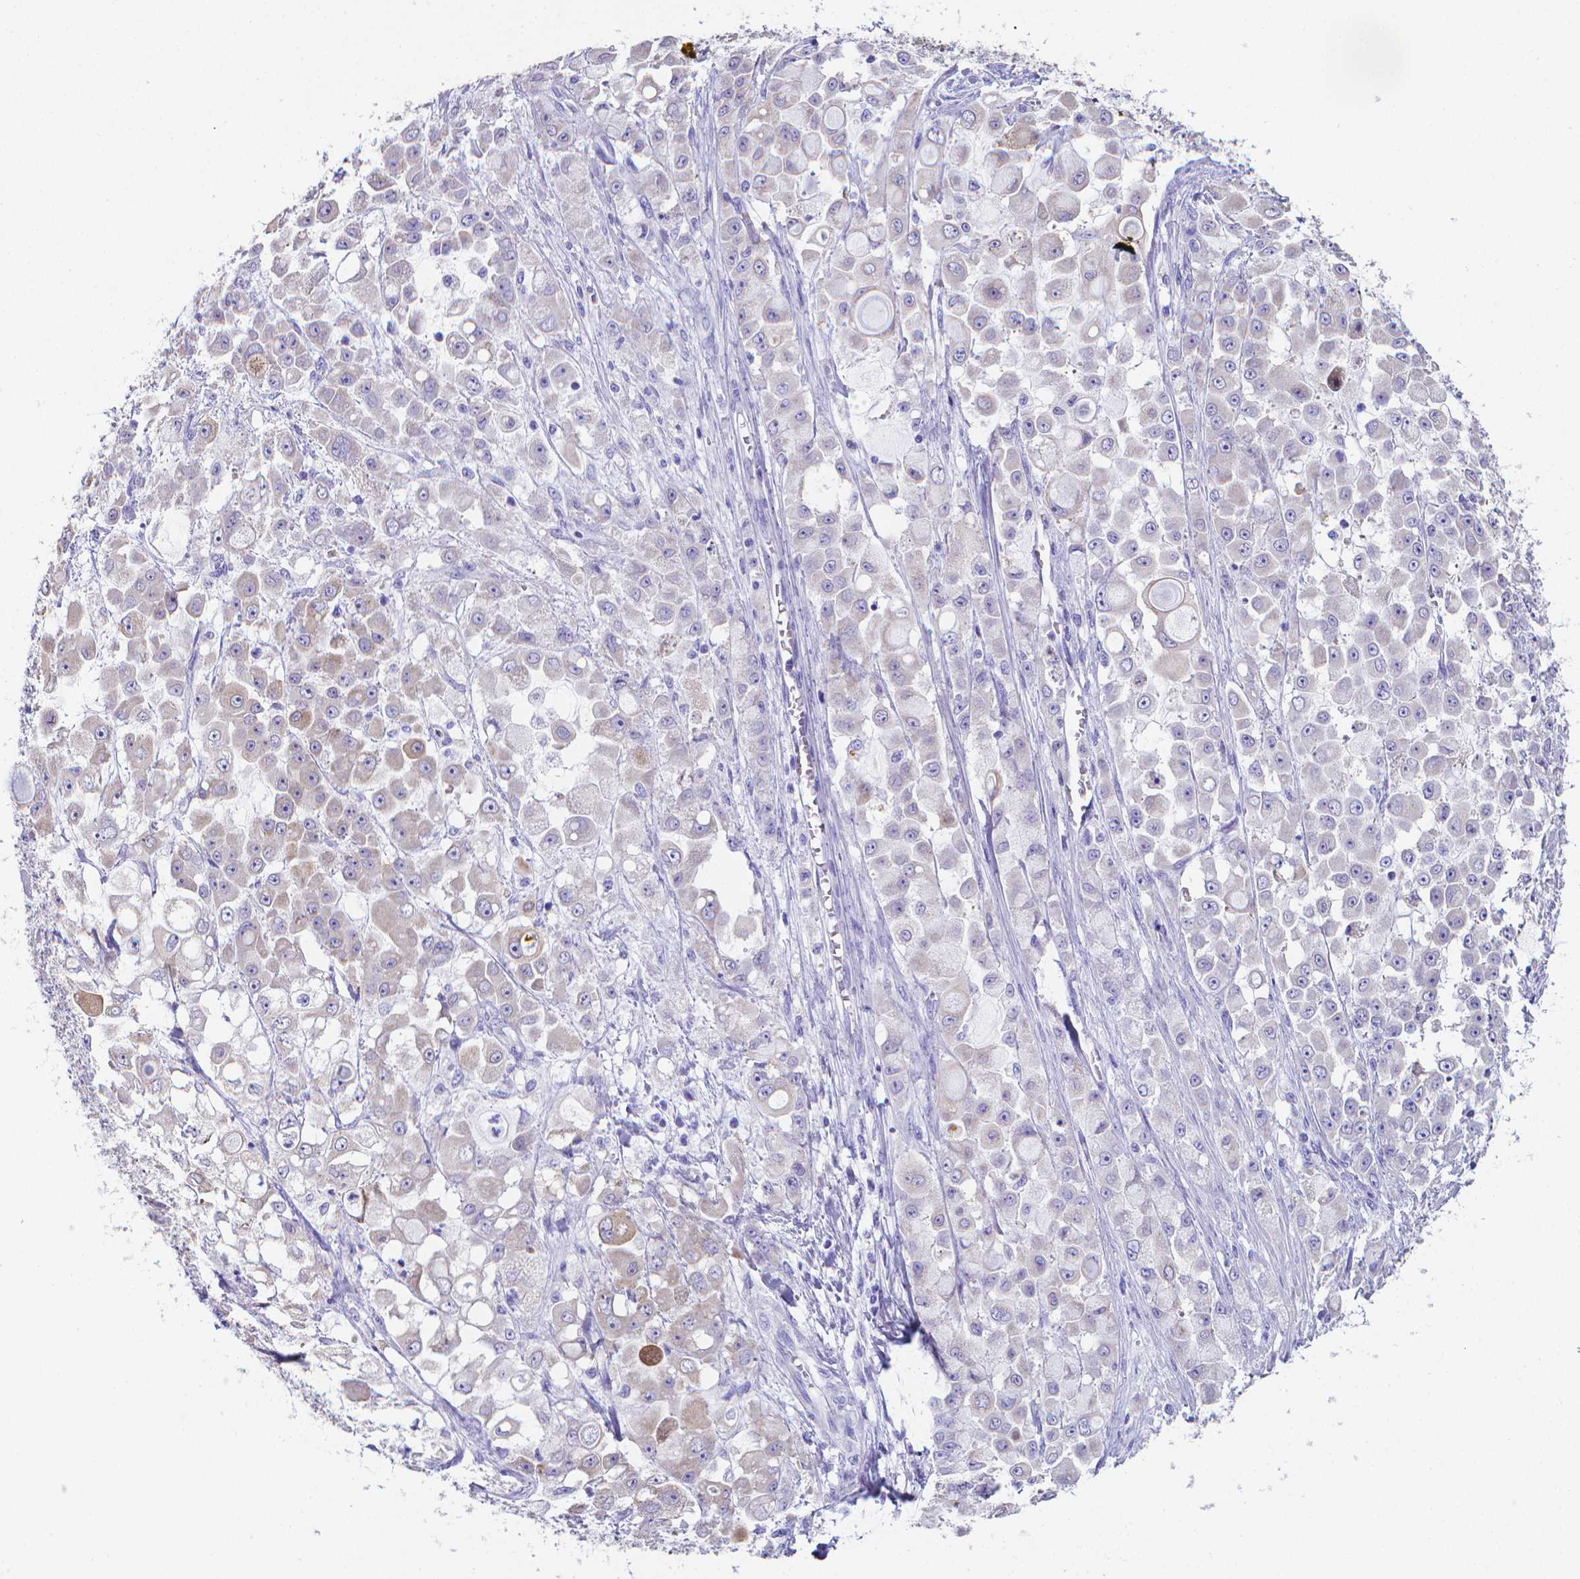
{"staining": {"intensity": "negative", "quantity": "none", "location": "none"}, "tissue": "stomach cancer", "cell_type": "Tumor cells", "image_type": "cancer", "snomed": [{"axis": "morphology", "description": "Adenocarcinoma, NOS"}, {"axis": "topography", "description": "Stomach"}], "caption": "Protein analysis of stomach cancer (adenocarcinoma) demonstrates no significant staining in tumor cells. (Stains: DAB IHC with hematoxylin counter stain, Microscopy: brightfield microscopy at high magnification).", "gene": "LRRC73", "patient": {"sex": "female", "age": 76}}